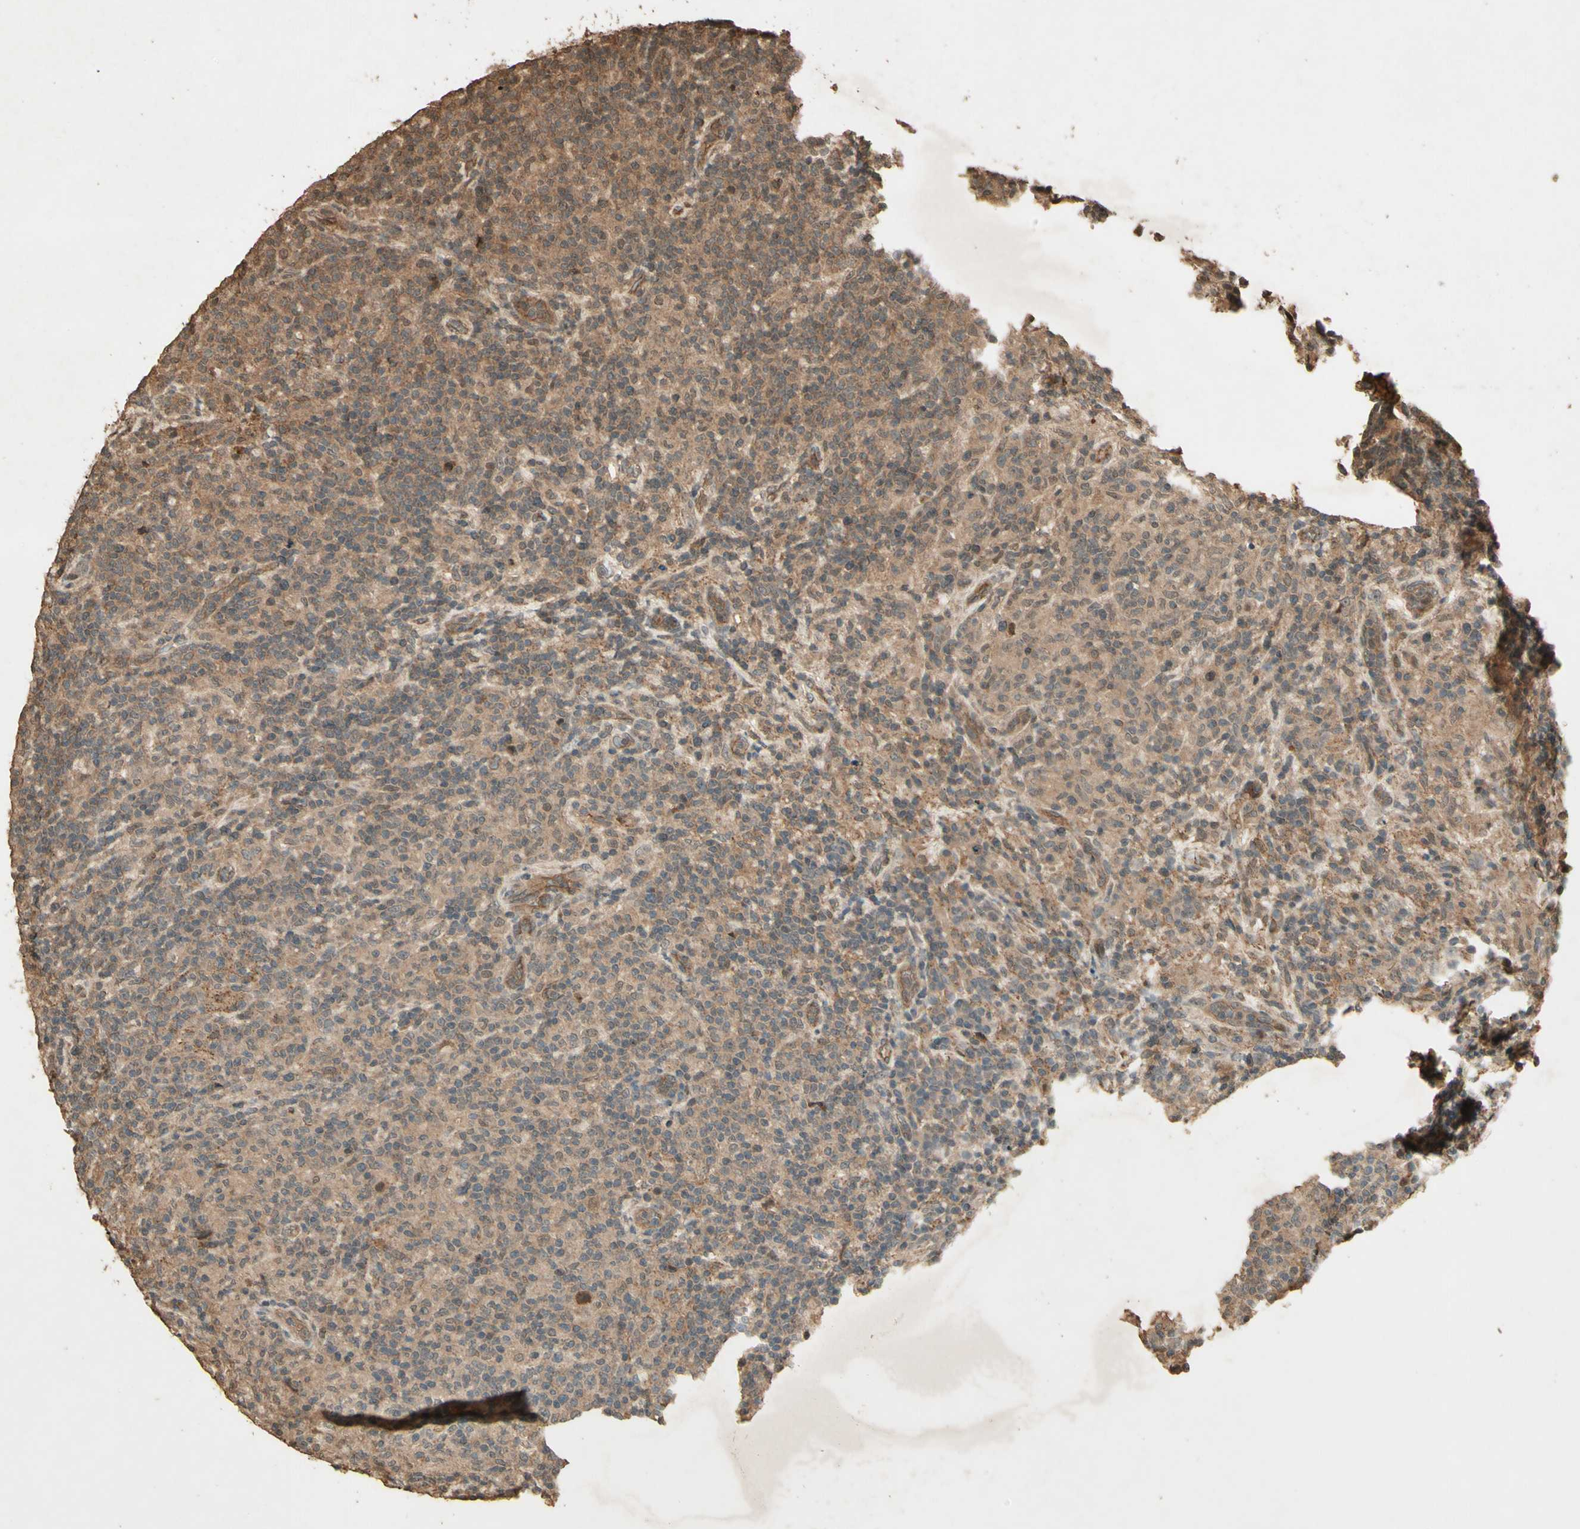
{"staining": {"intensity": "moderate", "quantity": ">75%", "location": "cytoplasmic/membranous"}, "tissue": "lymphoma", "cell_type": "Tumor cells", "image_type": "cancer", "snomed": [{"axis": "morphology", "description": "Hodgkin's disease, NOS"}, {"axis": "topography", "description": "Lymph node"}], "caption": "Moderate cytoplasmic/membranous positivity for a protein is seen in approximately >75% of tumor cells of lymphoma using IHC.", "gene": "SMAD9", "patient": {"sex": "male", "age": 70}}